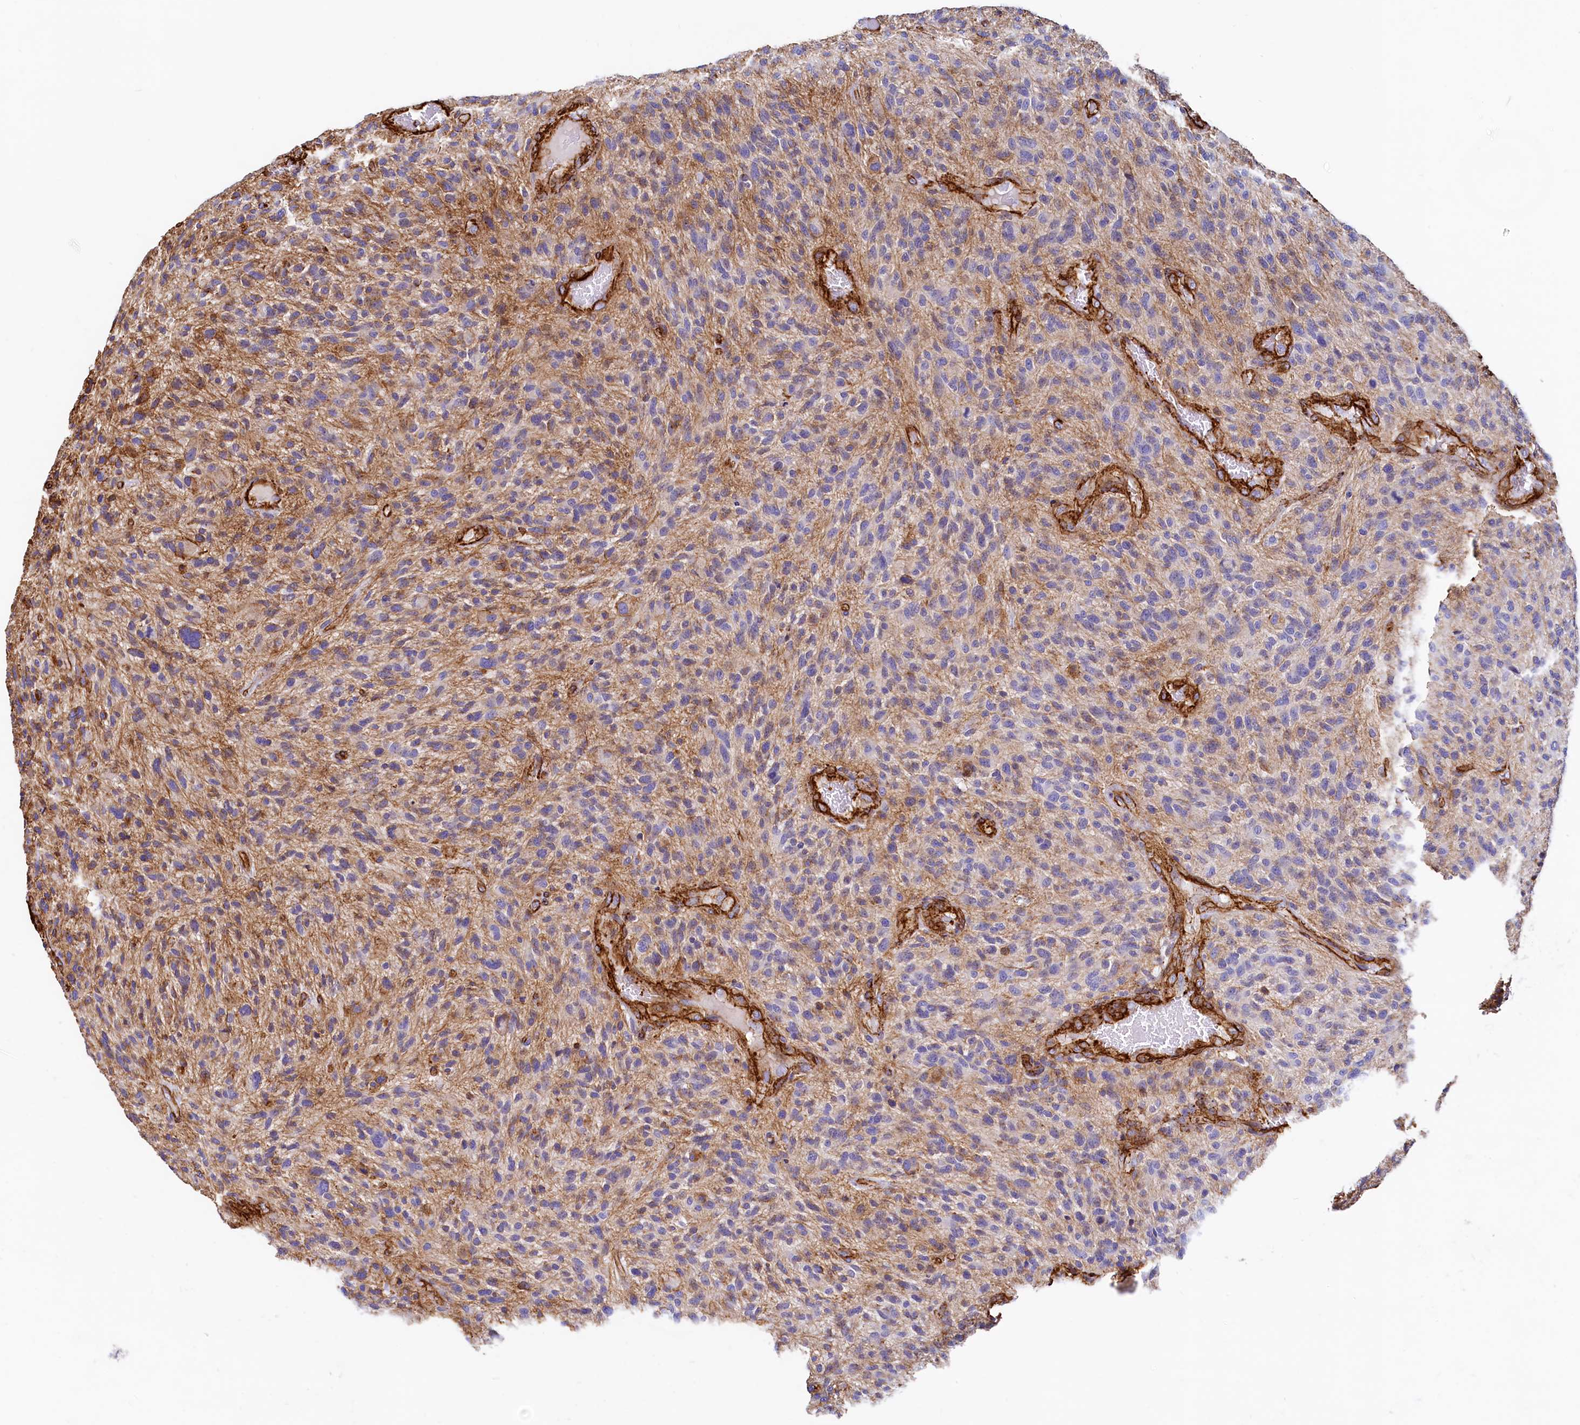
{"staining": {"intensity": "moderate", "quantity": "<25%", "location": "cytoplasmic/membranous"}, "tissue": "glioma", "cell_type": "Tumor cells", "image_type": "cancer", "snomed": [{"axis": "morphology", "description": "Glioma, malignant, High grade"}, {"axis": "topography", "description": "Brain"}], "caption": "IHC staining of glioma, which exhibits low levels of moderate cytoplasmic/membranous staining in approximately <25% of tumor cells indicating moderate cytoplasmic/membranous protein expression. The staining was performed using DAB (brown) for protein detection and nuclei were counterstained in hematoxylin (blue).", "gene": "THBS1", "patient": {"sex": "male", "age": 47}}